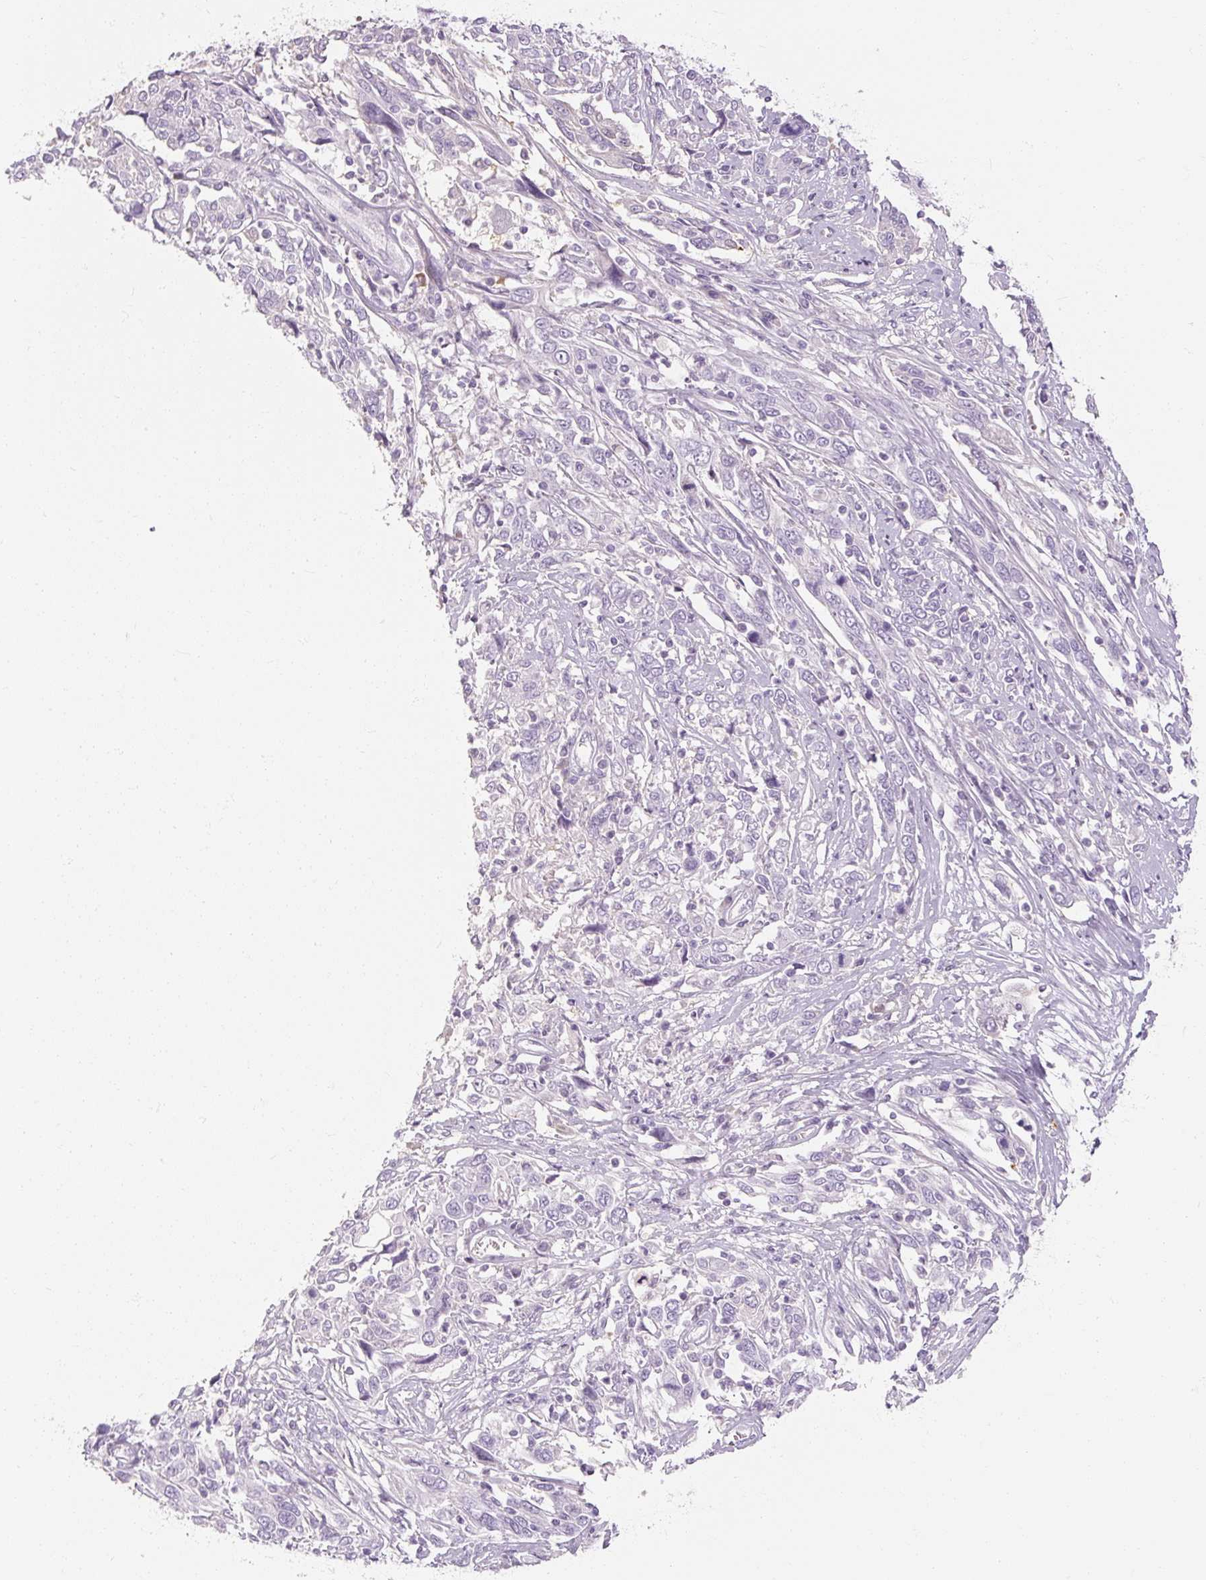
{"staining": {"intensity": "negative", "quantity": "none", "location": "none"}, "tissue": "cervical cancer", "cell_type": "Tumor cells", "image_type": "cancer", "snomed": [{"axis": "morphology", "description": "Squamous cell carcinoma, NOS"}, {"axis": "topography", "description": "Cervix"}], "caption": "Protein analysis of cervical squamous cell carcinoma demonstrates no significant expression in tumor cells.", "gene": "NFE2L3", "patient": {"sex": "female", "age": 46}}